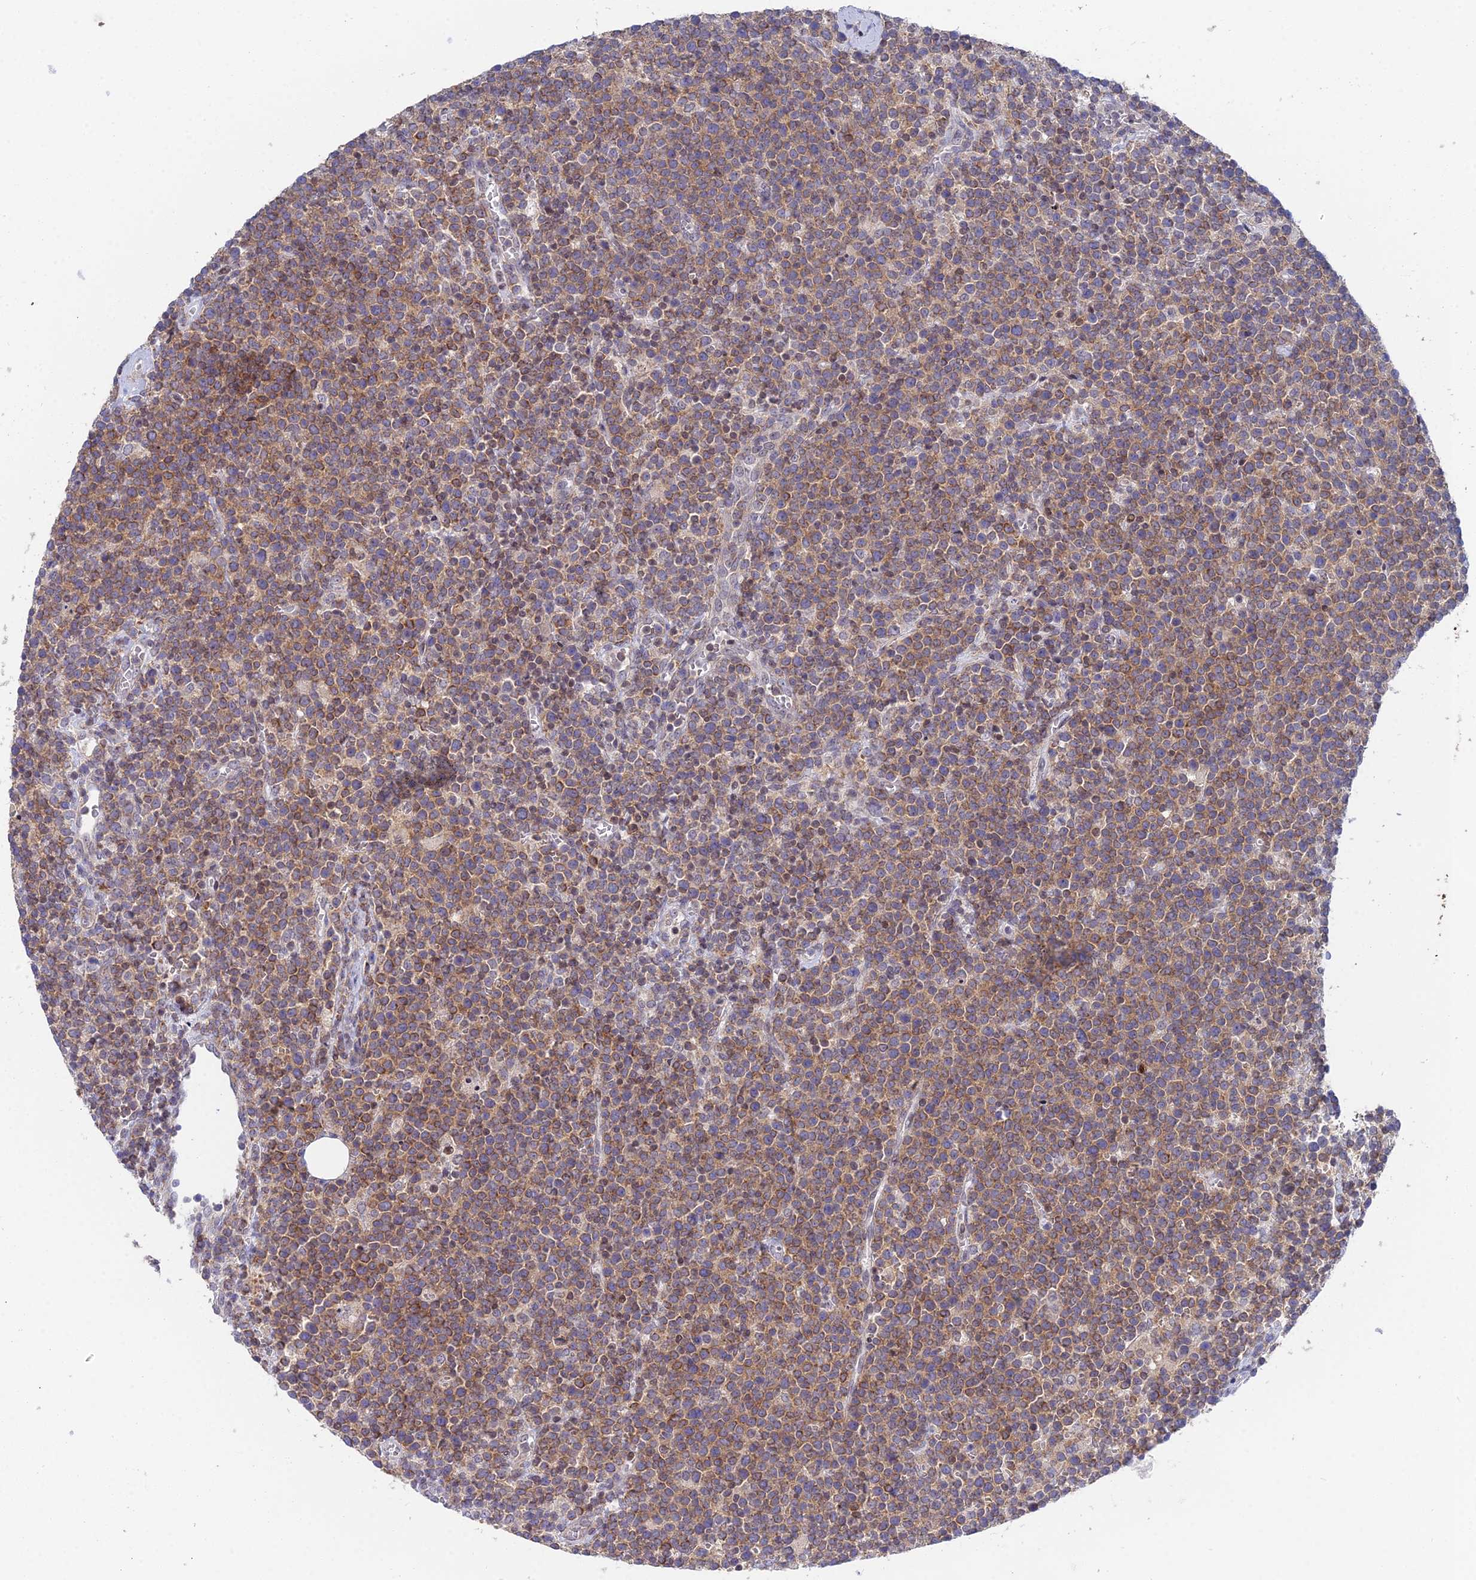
{"staining": {"intensity": "moderate", "quantity": ">75%", "location": "cytoplasmic/membranous"}, "tissue": "lymphoma", "cell_type": "Tumor cells", "image_type": "cancer", "snomed": [{"axis": "morphology", "description": "Malignant lymphoma, non-Hodgkin's type, High grade"}, {"axis": "topography", "description": "Lymph node"}], "caption": "This is a photomicrograph of IHC staining of malignant lymphoma, non-Hodgkin's type (high-grade), which shows moderate expression in the cytoplasmic/membranous of tumor cells.", "gene": "ELOA2", "patient": {"sex": "male", "age": 61}}